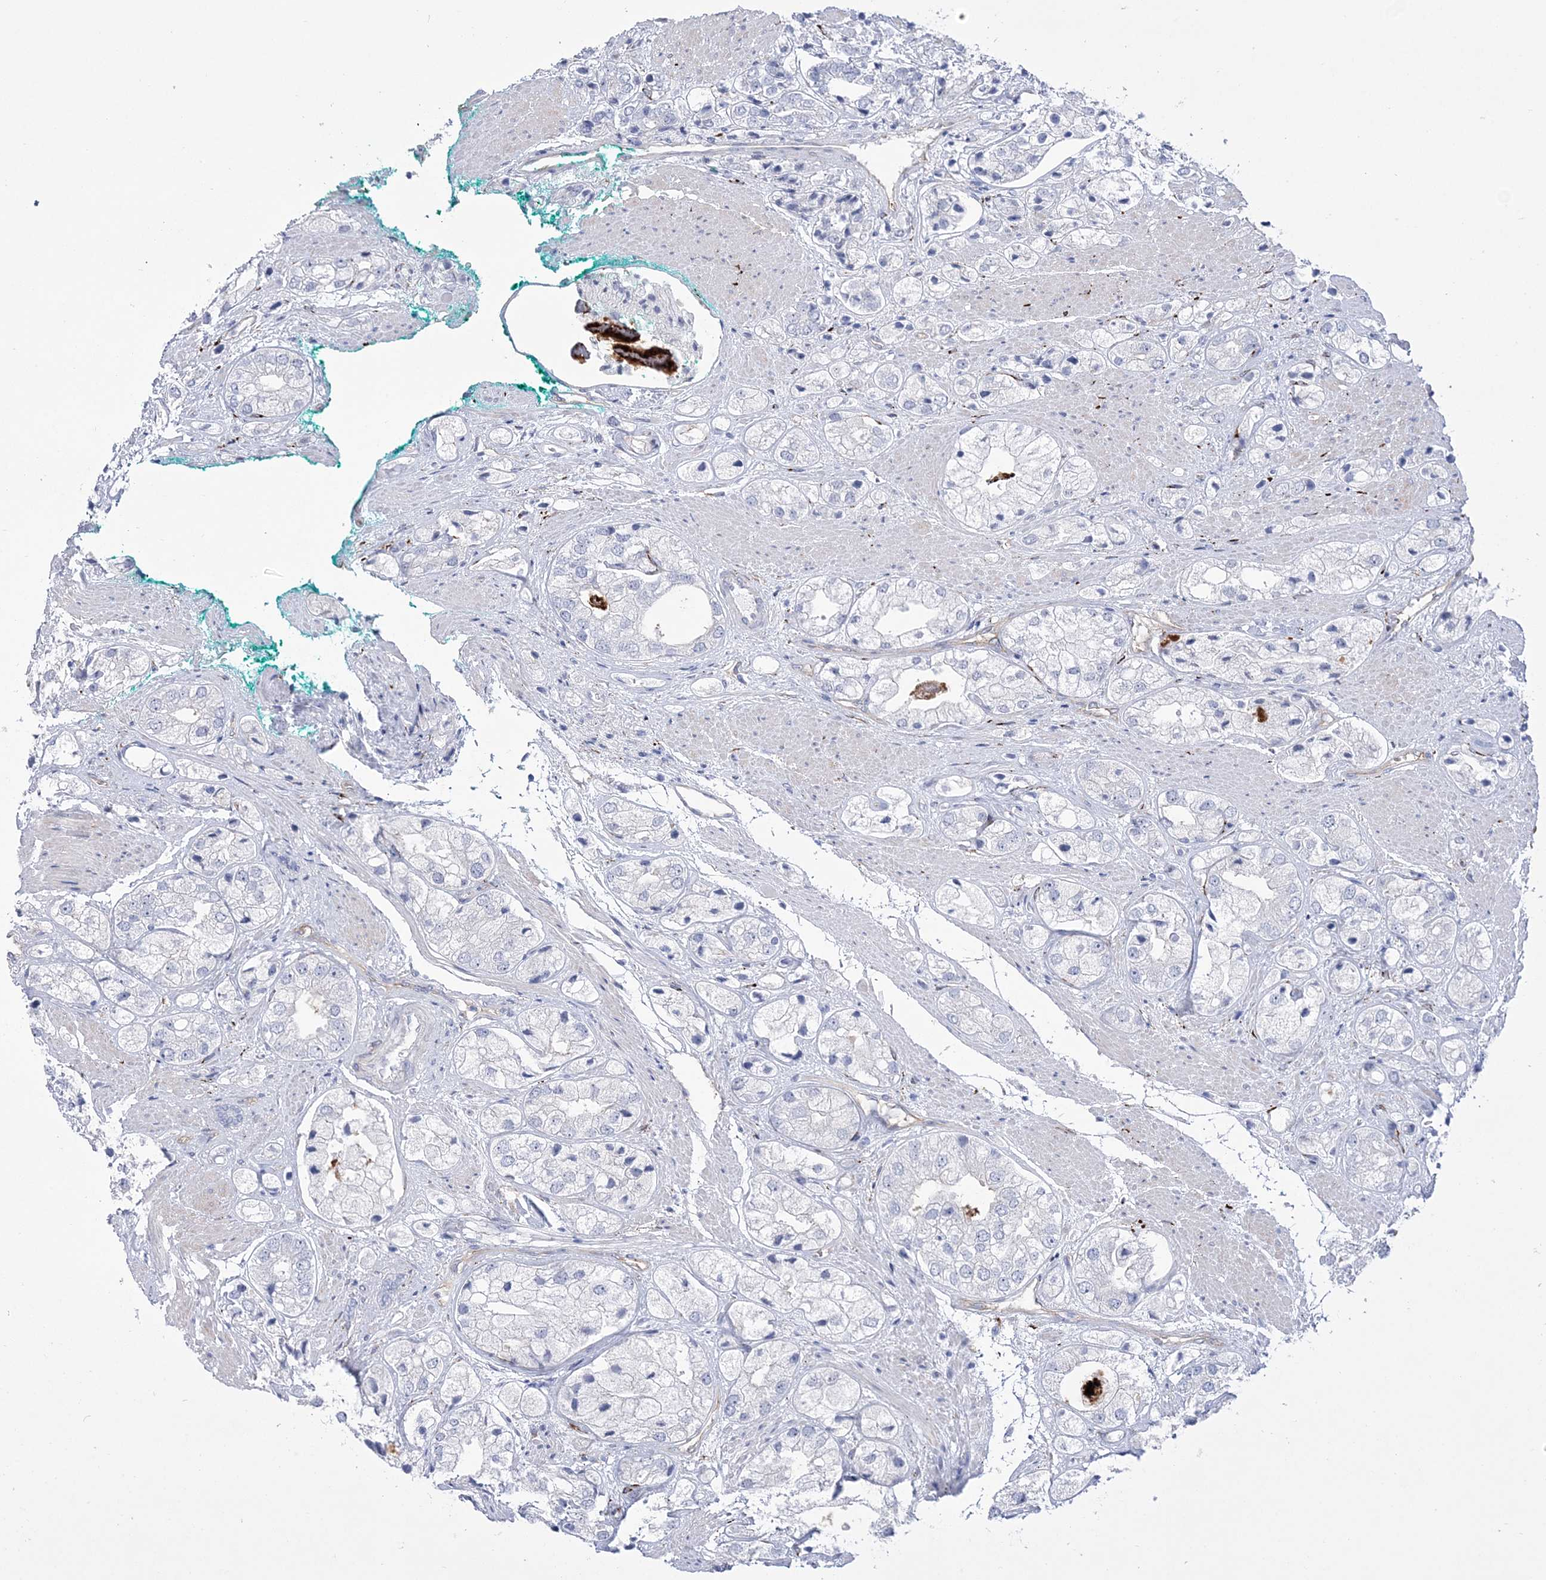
{"staining": {"intensity": "negative", "quantity": "none", "location": "none"}, "tissue": "prostate cancer", "cell_type": "Tumor cells", "image_type": "cancer", "snomed": [{"axis": "morphology", "description": "Adenocarcinoma, High grade"}, {"axis": "topography", "description": "Prostate"}], "caption": "A histopathology image of human prostate cancer is negative for staining in tumor cells.", "gene": "RAB11FIP5", "patient": {"sex": "male", "age": 50}}